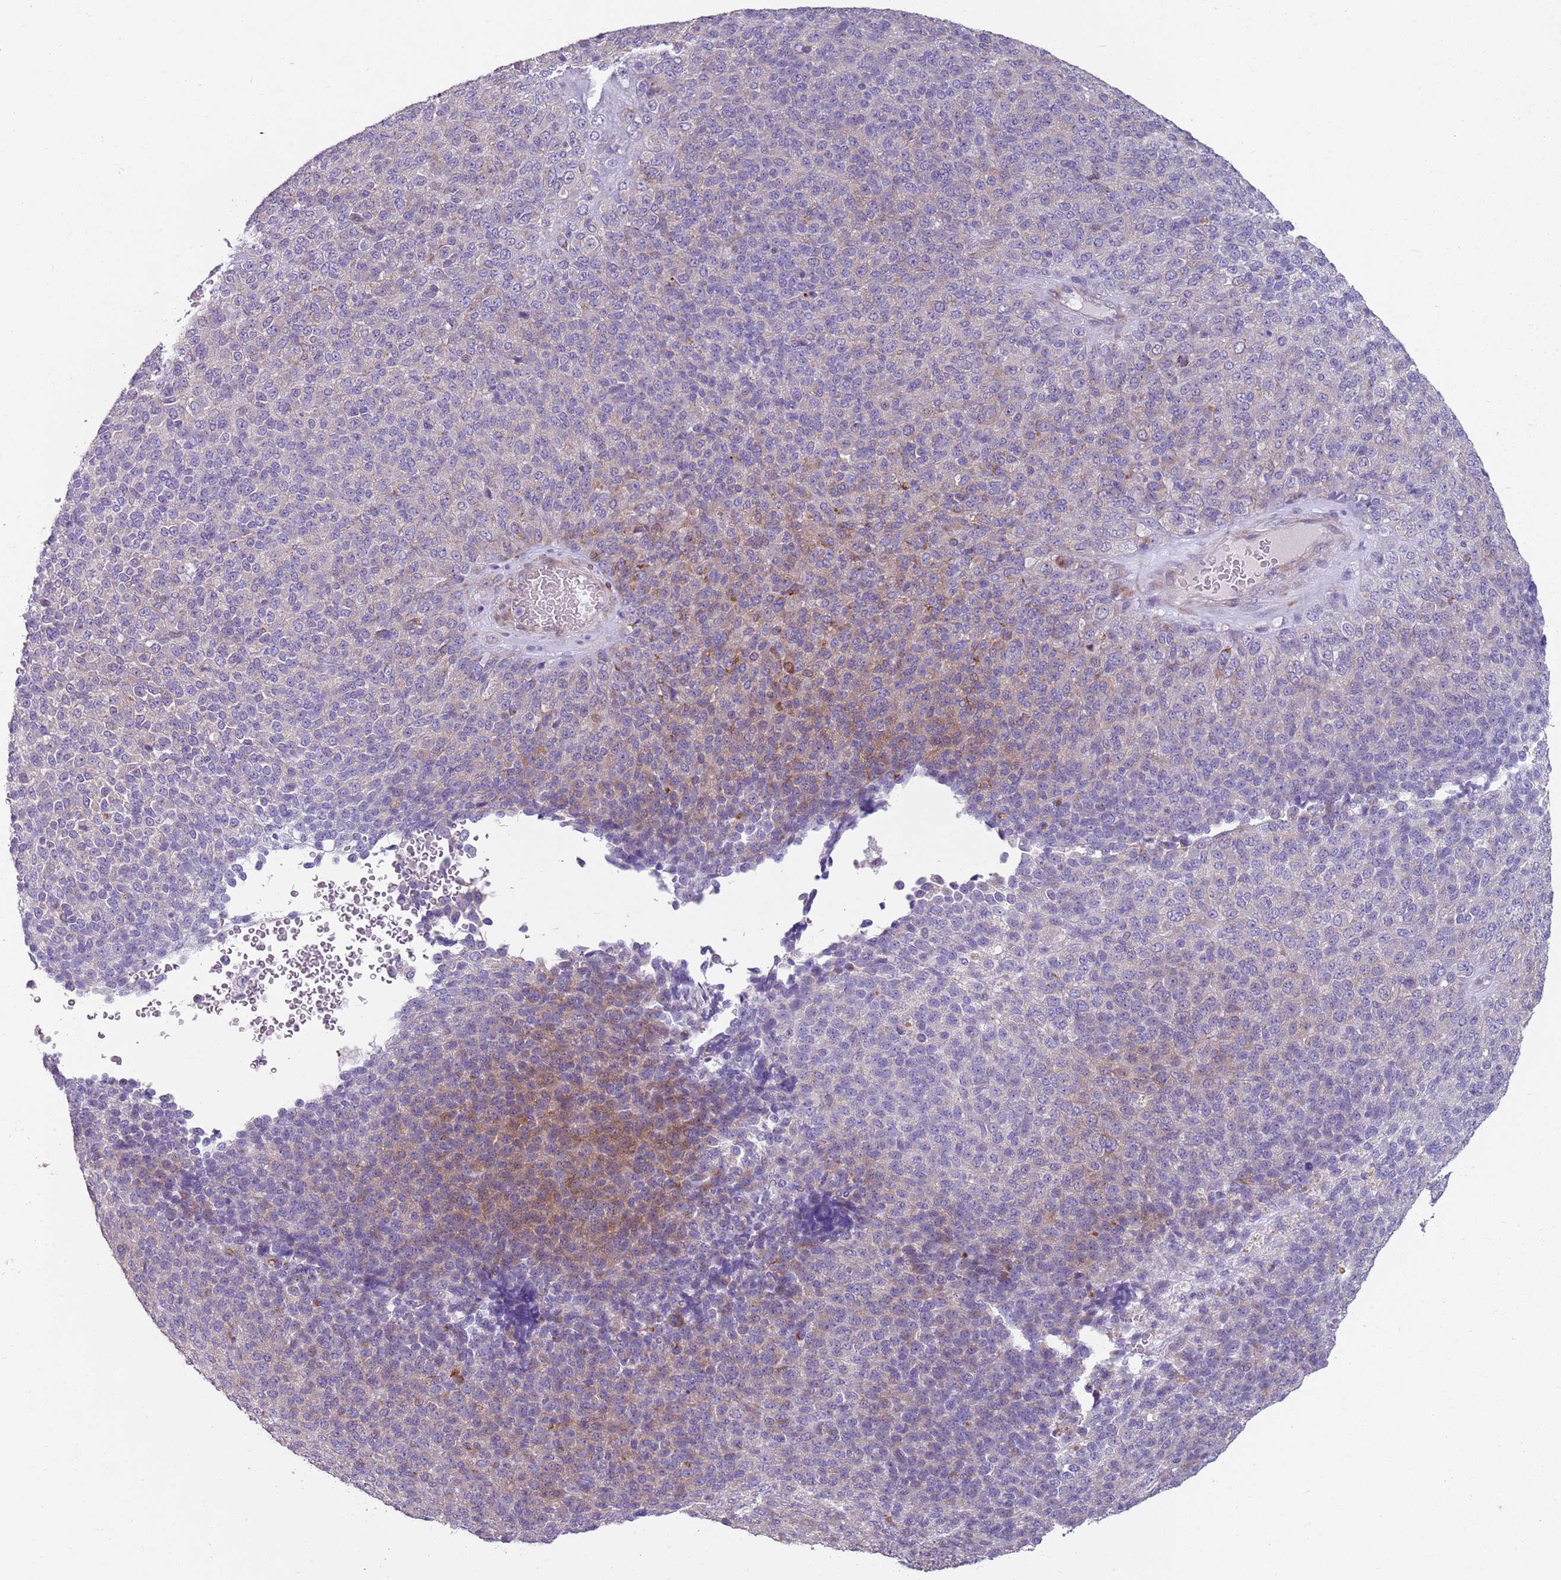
{"staining": {"intensity": "moderate", "quantity": "<25%", "location": "cytoplasmic/membranous"}, "tissue": "melanoma", "cell_type": "Tumor cells", "image_type": "cancer", "snomed": [{"axis": "morphology", "description": "Malignant melanoma, Metastatic site"}, {"axis": "topography", "description": "Brain"}], "caption": "Protein expression analysis of melanoma exhibits moderate cytoplasmic/membranous staining in approximately <25% of tumor cells.", "gene": "ZNF583", "patient": {"sex": "female", "age": 56}}